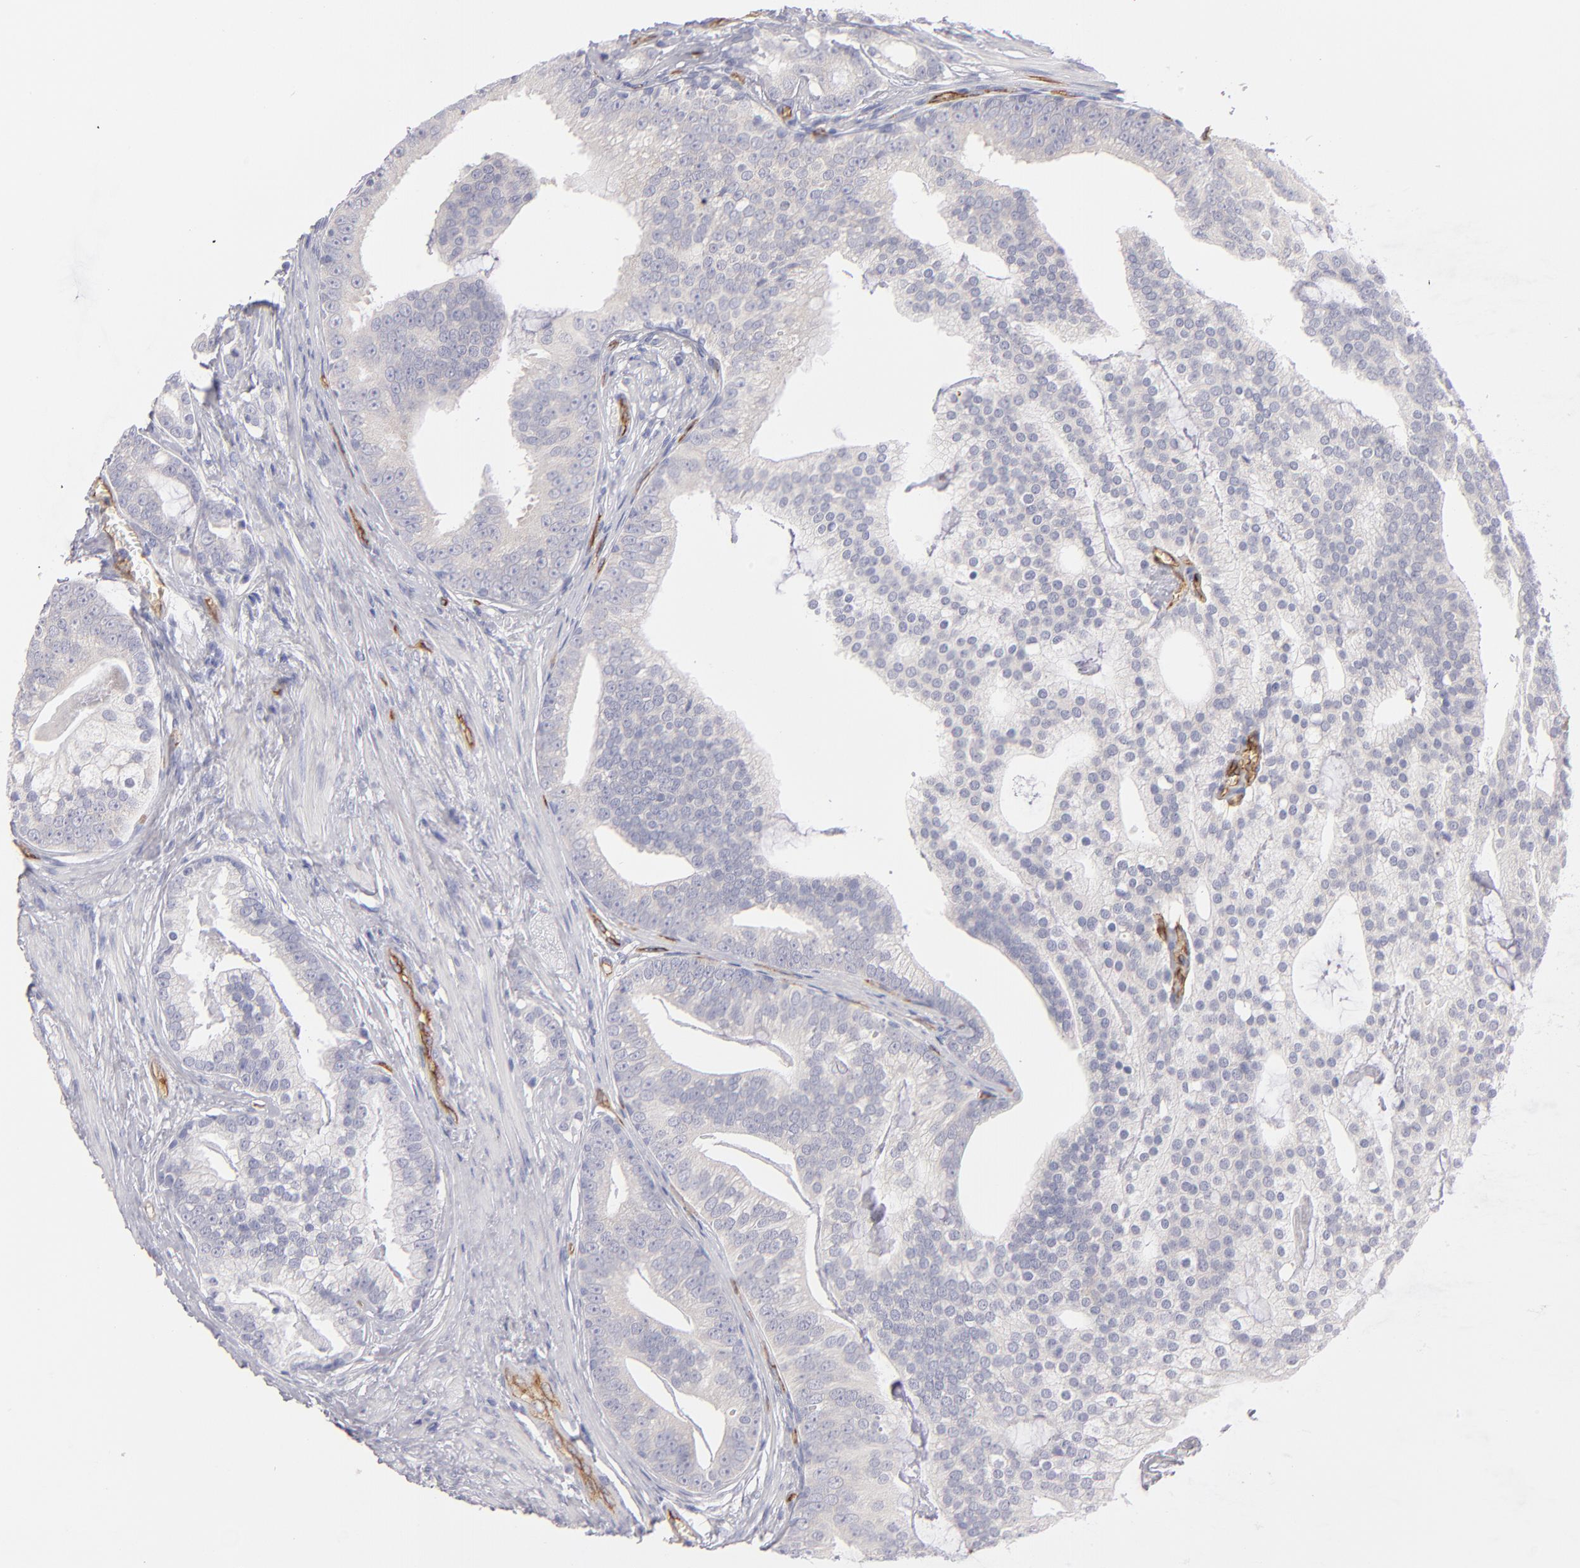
{"staining": {"intensity": "negative", "quantity": "none", "location": "none"}, "tissue": "prostate cancer", "cell_type": "Tumor cells", "image_type": "cancer", "snomed": [{"axis": "morphology", "description": "Adenocarcinoma, Low grade"}, {"axis": "topography", "description": "Prostate"}], "caption": "DAB immunohistochemical staining of human prostate cancer (adenocarcinoma (low-grade)) exhibits no significant expression in tumor cells.", "gene": "PLVAP", "patient": {"sex": "male", "age": 58}}